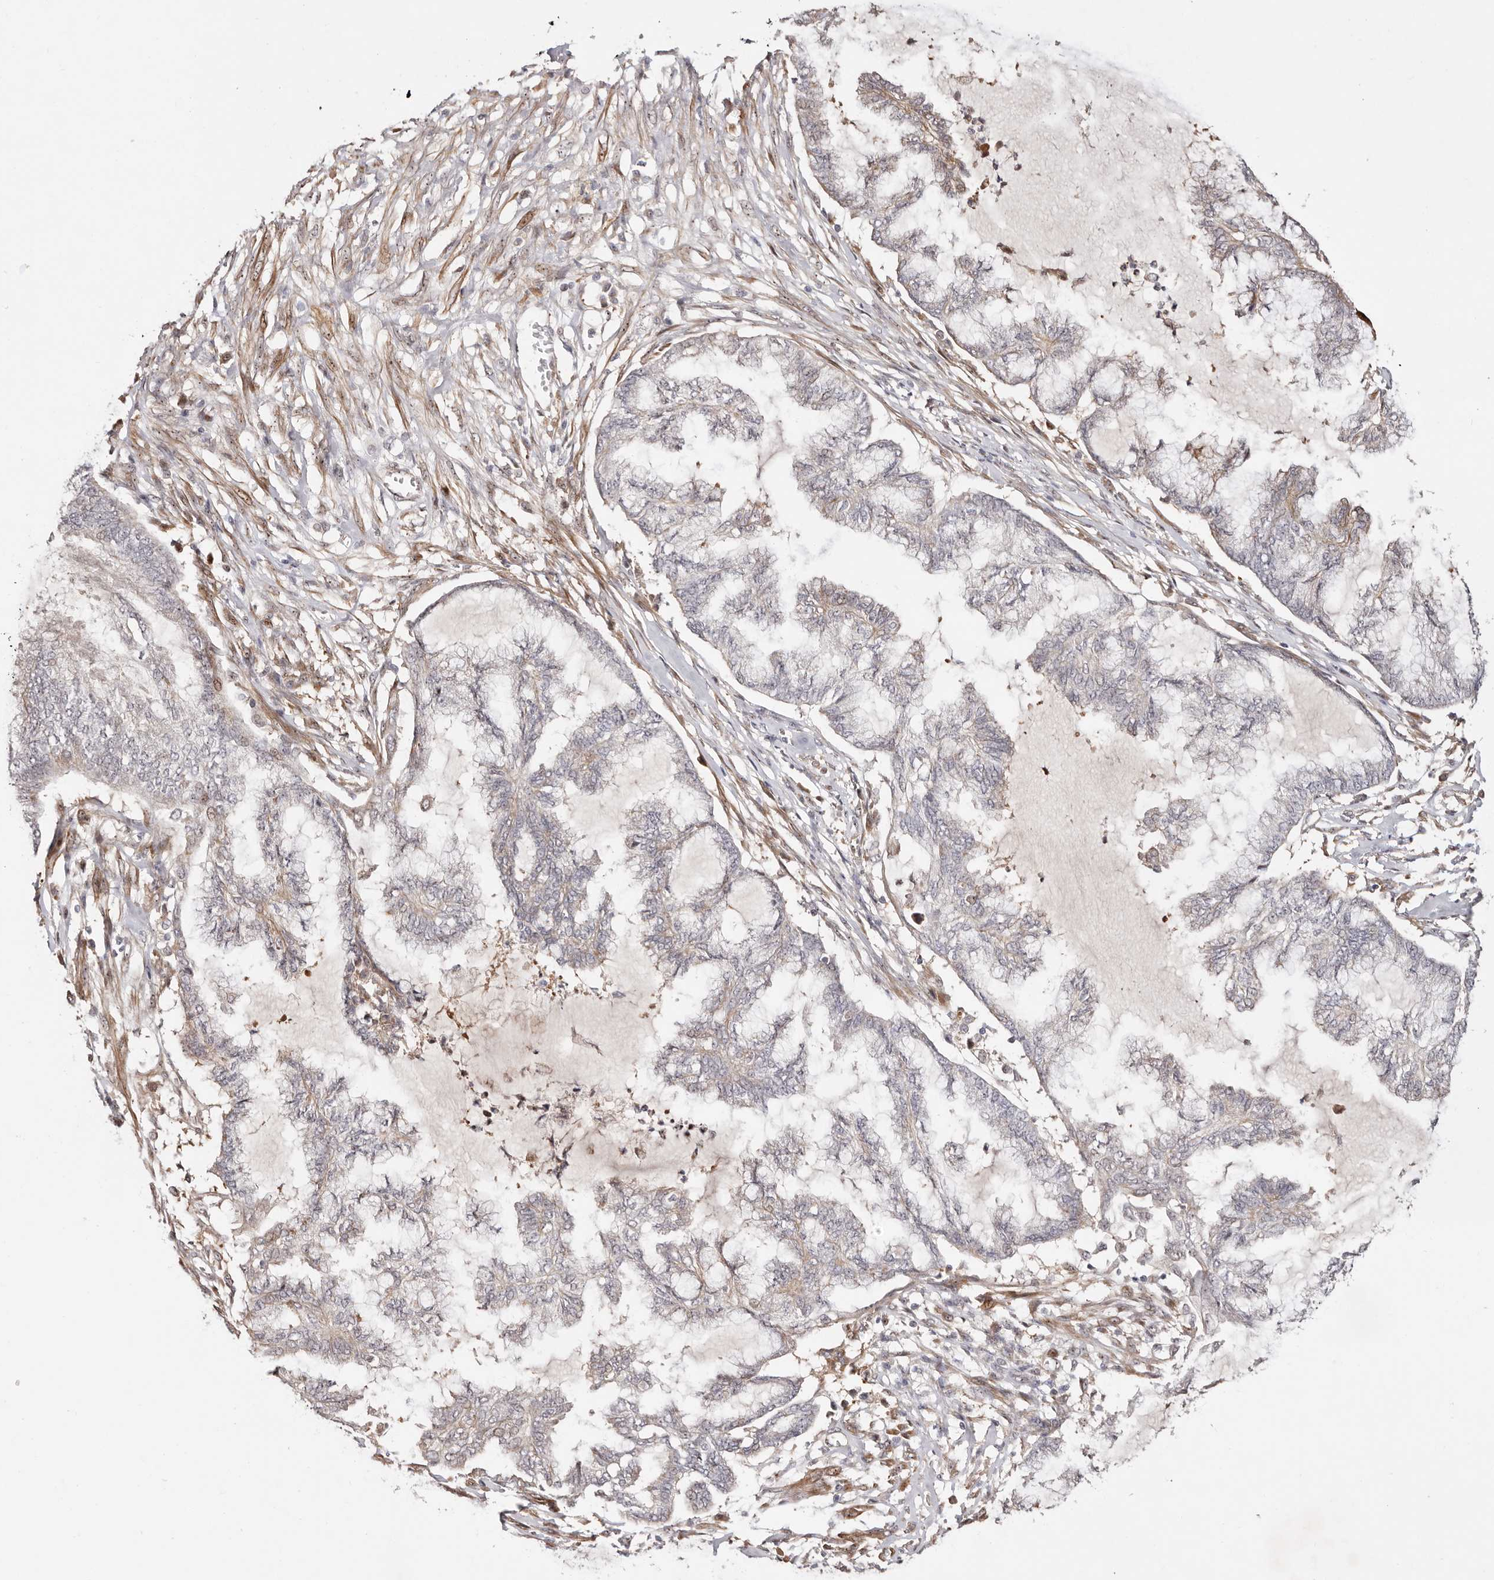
{"staining": {"intensity": "weak", "quantity": "<25%", "location": "cytoplasmic/membranous"}, "tissue": "endometrial cancer", "cell_type": "Tumor cells", "image_type": "cancer", "snomed": [{"axis": "morphology", "description": "Adenocarcinoma, NOS"}, {"axis": "topography", "description": "Endometrium"}], "caption": "The micrograph reveals no significant staining in tumor cells of endometrial cancer (adenocarcinoma). (DAB immunohistochemistry with hematoxylin counter stain).", "gene": "ODF2L", "patient": {"sex": "female", "age": 86}}